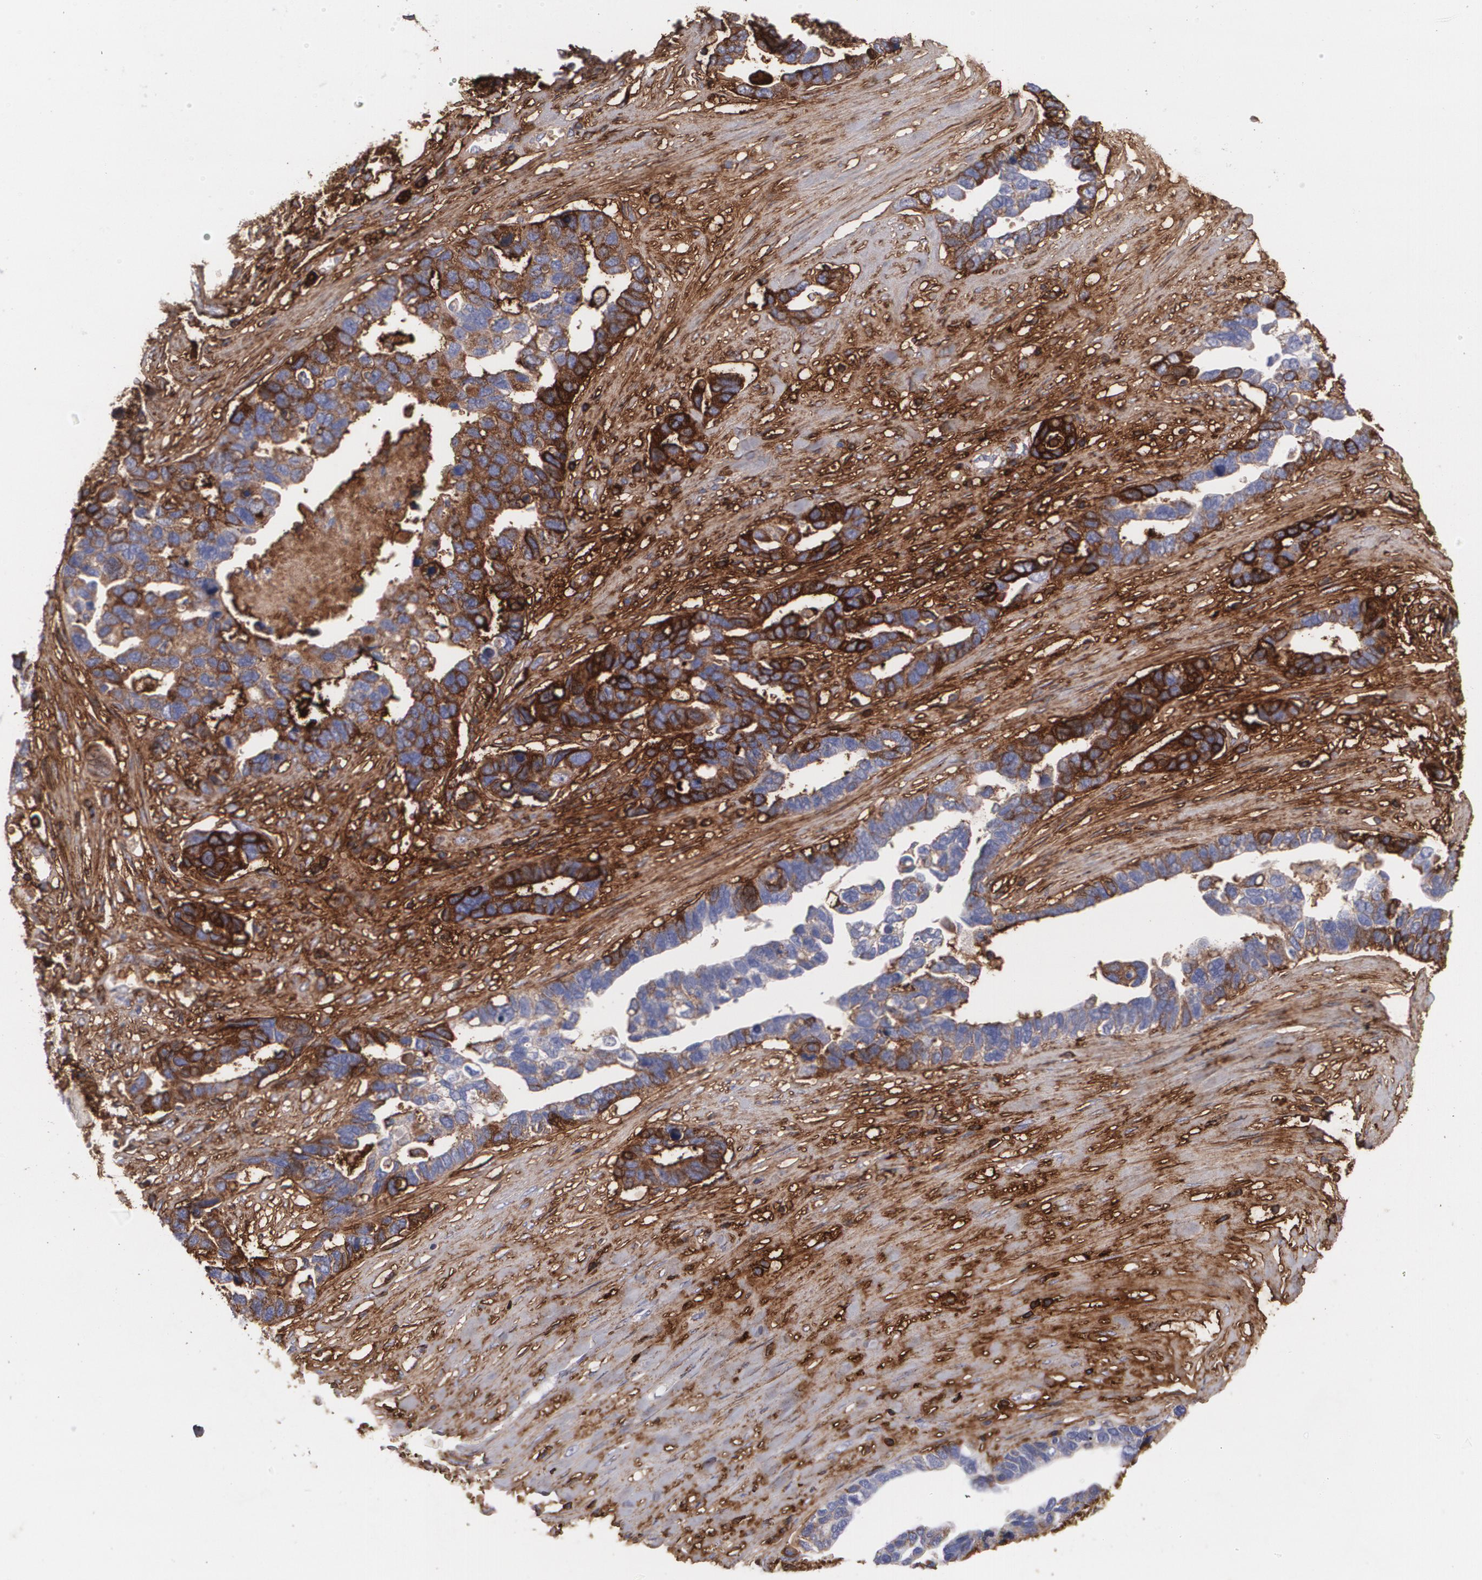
{"staining": {"intensity": "moderate", "quantity": "25%-75%", "location": "cytoplasmic/membranous"}, "tissue": "ovarian cancer", "cell_type": "Tumor cells", "image_type": "cancer", "snomed": [{"axis": "morphology", "description": "Cystadenocarcinoma, serous, NOS"}, {"axis": "topography", "description": "Ovary"}], "caption": "IHC (DAB) staining of ovarian cancer reveals moderate cytoplasmic/membranous protein staining in about 25%-75% of tumor cells.", "gene": "FBLN1", "patient": {"sex": "female", "age": 54}}